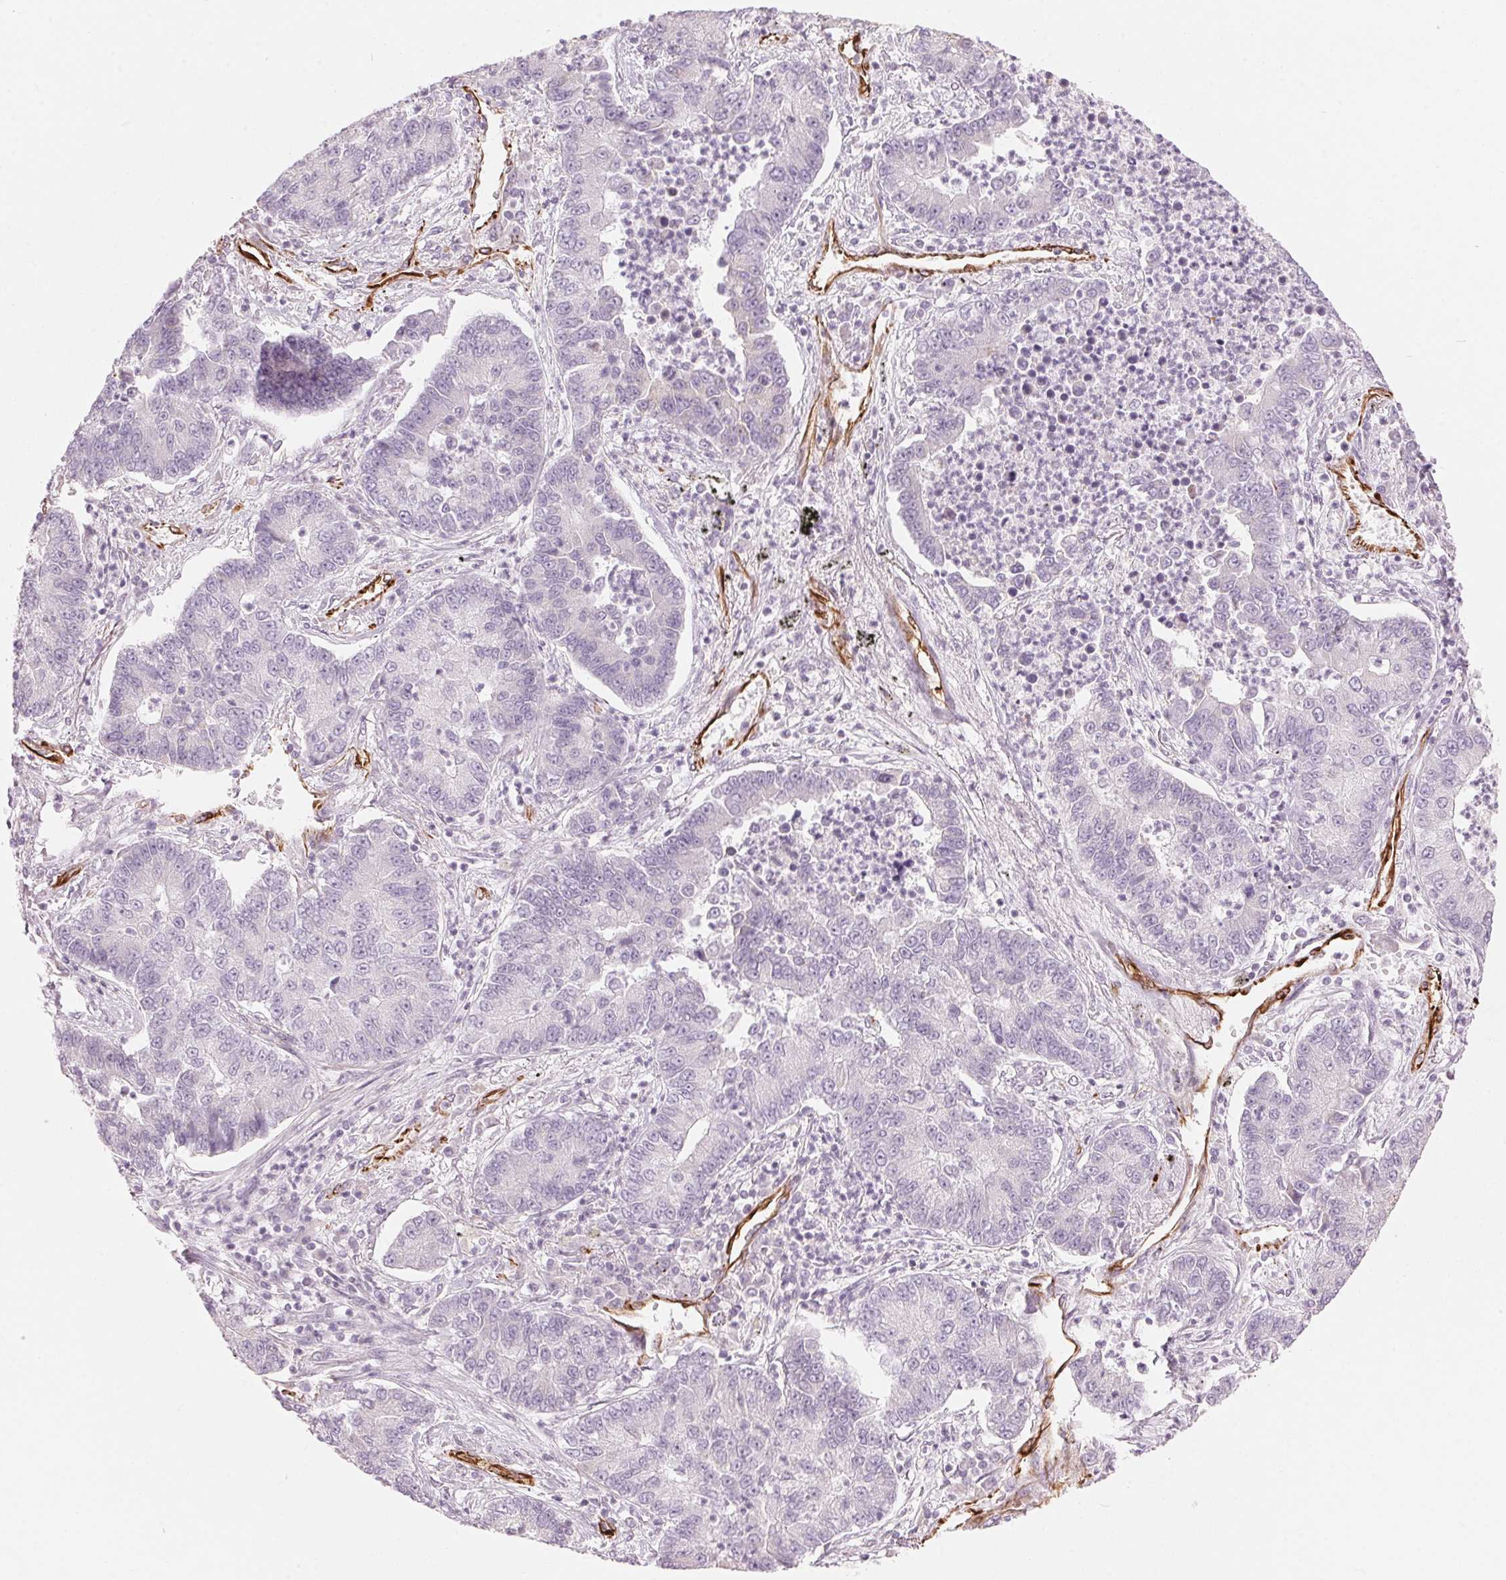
{"staining": {"intensity": "negative", "quantity": "none", "location": "none"}, "tissue": "lung cancer", "cell_type": "Tumor cells", "image_type": "cancer", "snomed": [{"axis": "morphology", "description": "Adenocarcinoma, NOS"}, {"axis": "topography", "description": "Lung"}], "caption": "Tumor cells are negative for protein expression in human lung cancer (adenocarcinoma).", "gene": "CLPS", "patient": {"sex": "female", "age": 57}}